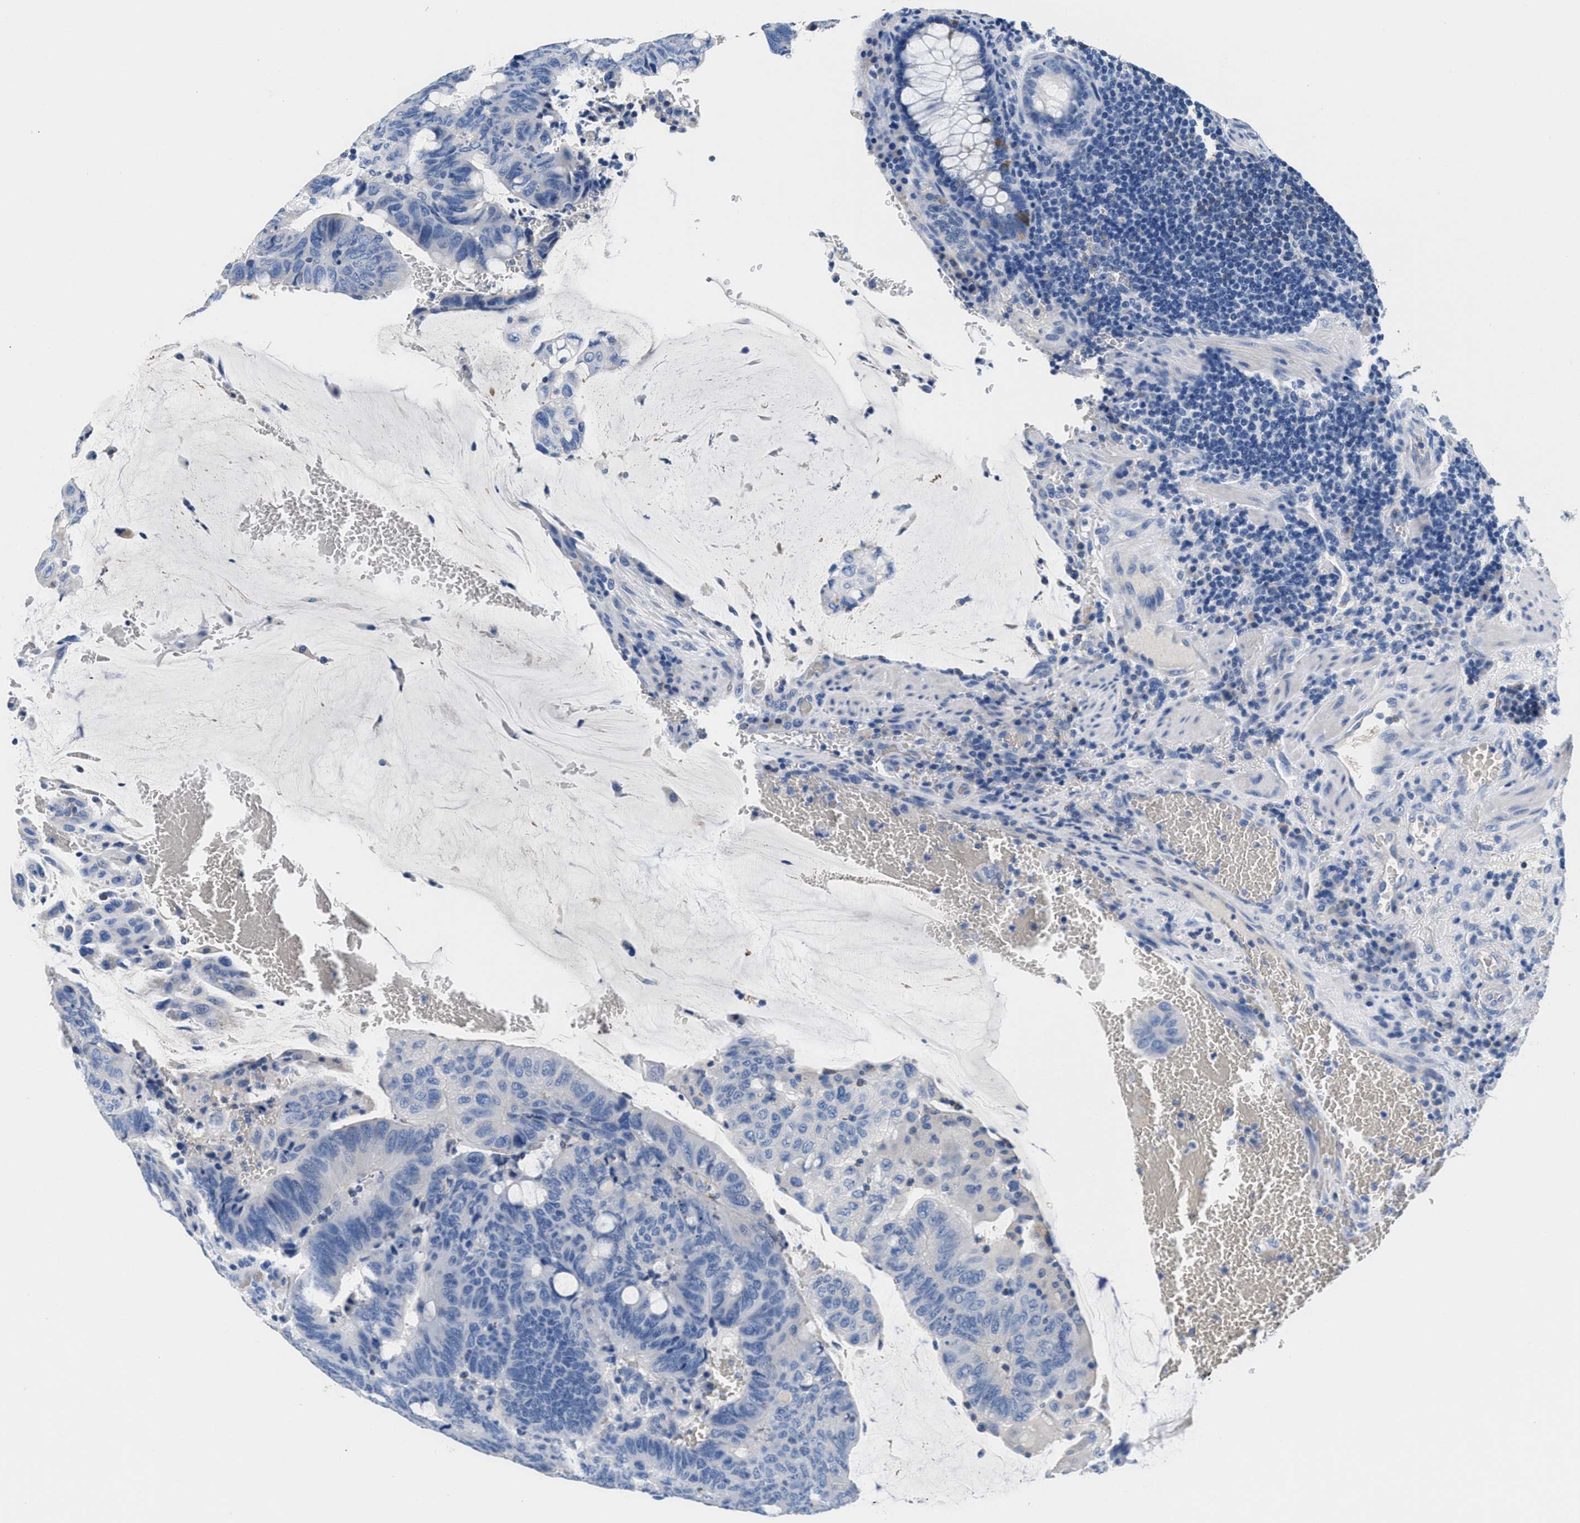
{"staining": {"intensity": "negative", "quantity": "none", "location": "none"}, "tissue": "colorectal cancer", "cell_type": "Tumor cells", "image_type": "cancer", "snomed": [{"axis": "morphology", "description": "Normal tissue, NOS"}, {"axis": "morphology", "description": "Adenocarcinoma, NOS"}, {"axis": "topography", "description": "Rectum"}, {"axis": "topography", "description": "Peripheral nerve tissue"}], "caption": "DAB immunohistochemical staining of human colorectal adenocarcinoma demonstrates no significant positivity in tumor cells.", "gene": "SLFN13", "patient": {"sex": "male", "age": 92}}